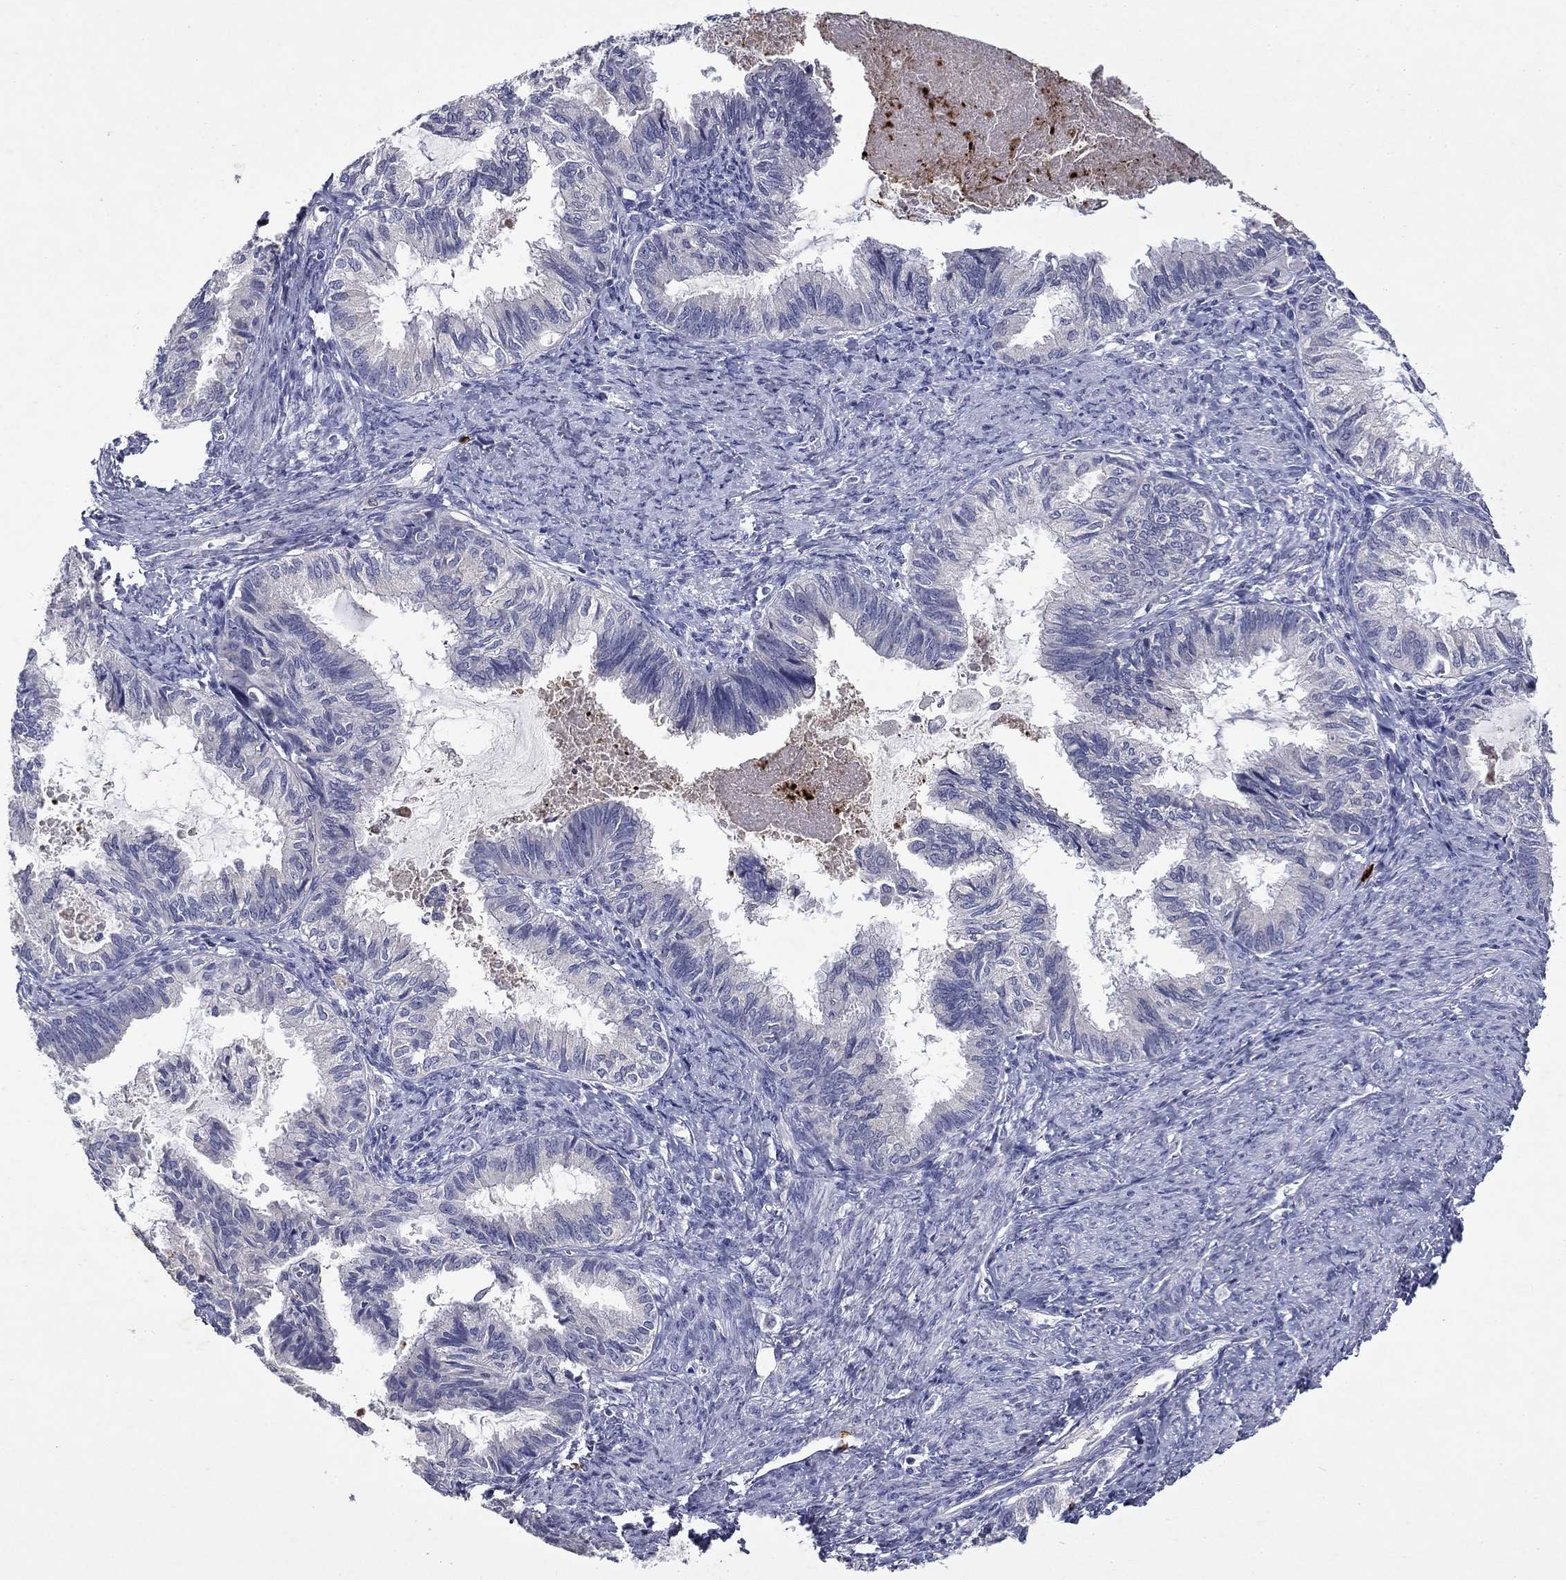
{"staining": {"intensity": "negative", "quantity": "none", "location": "none"}, "tissue": "endometrial cancer", "cell_type": "Tumor cells", "image_type": "cancer", "snomed": [{"axis": "morphology", "description": "Adenocarcinoma, NOS"}, {"axis": "topography", "description": "Endometrium"}], "caption": "Image shows no significant protein staining in tumor cells of endometrial cancer. Brightfield microscopy of immunohistochemistry stained with DAB (3,3'-diaminobenzidine) (brown) and hematoxylin (blue), captured at high magnification.", "gene": "IRF5", "patient": {"sex": "female", "age": 86}}